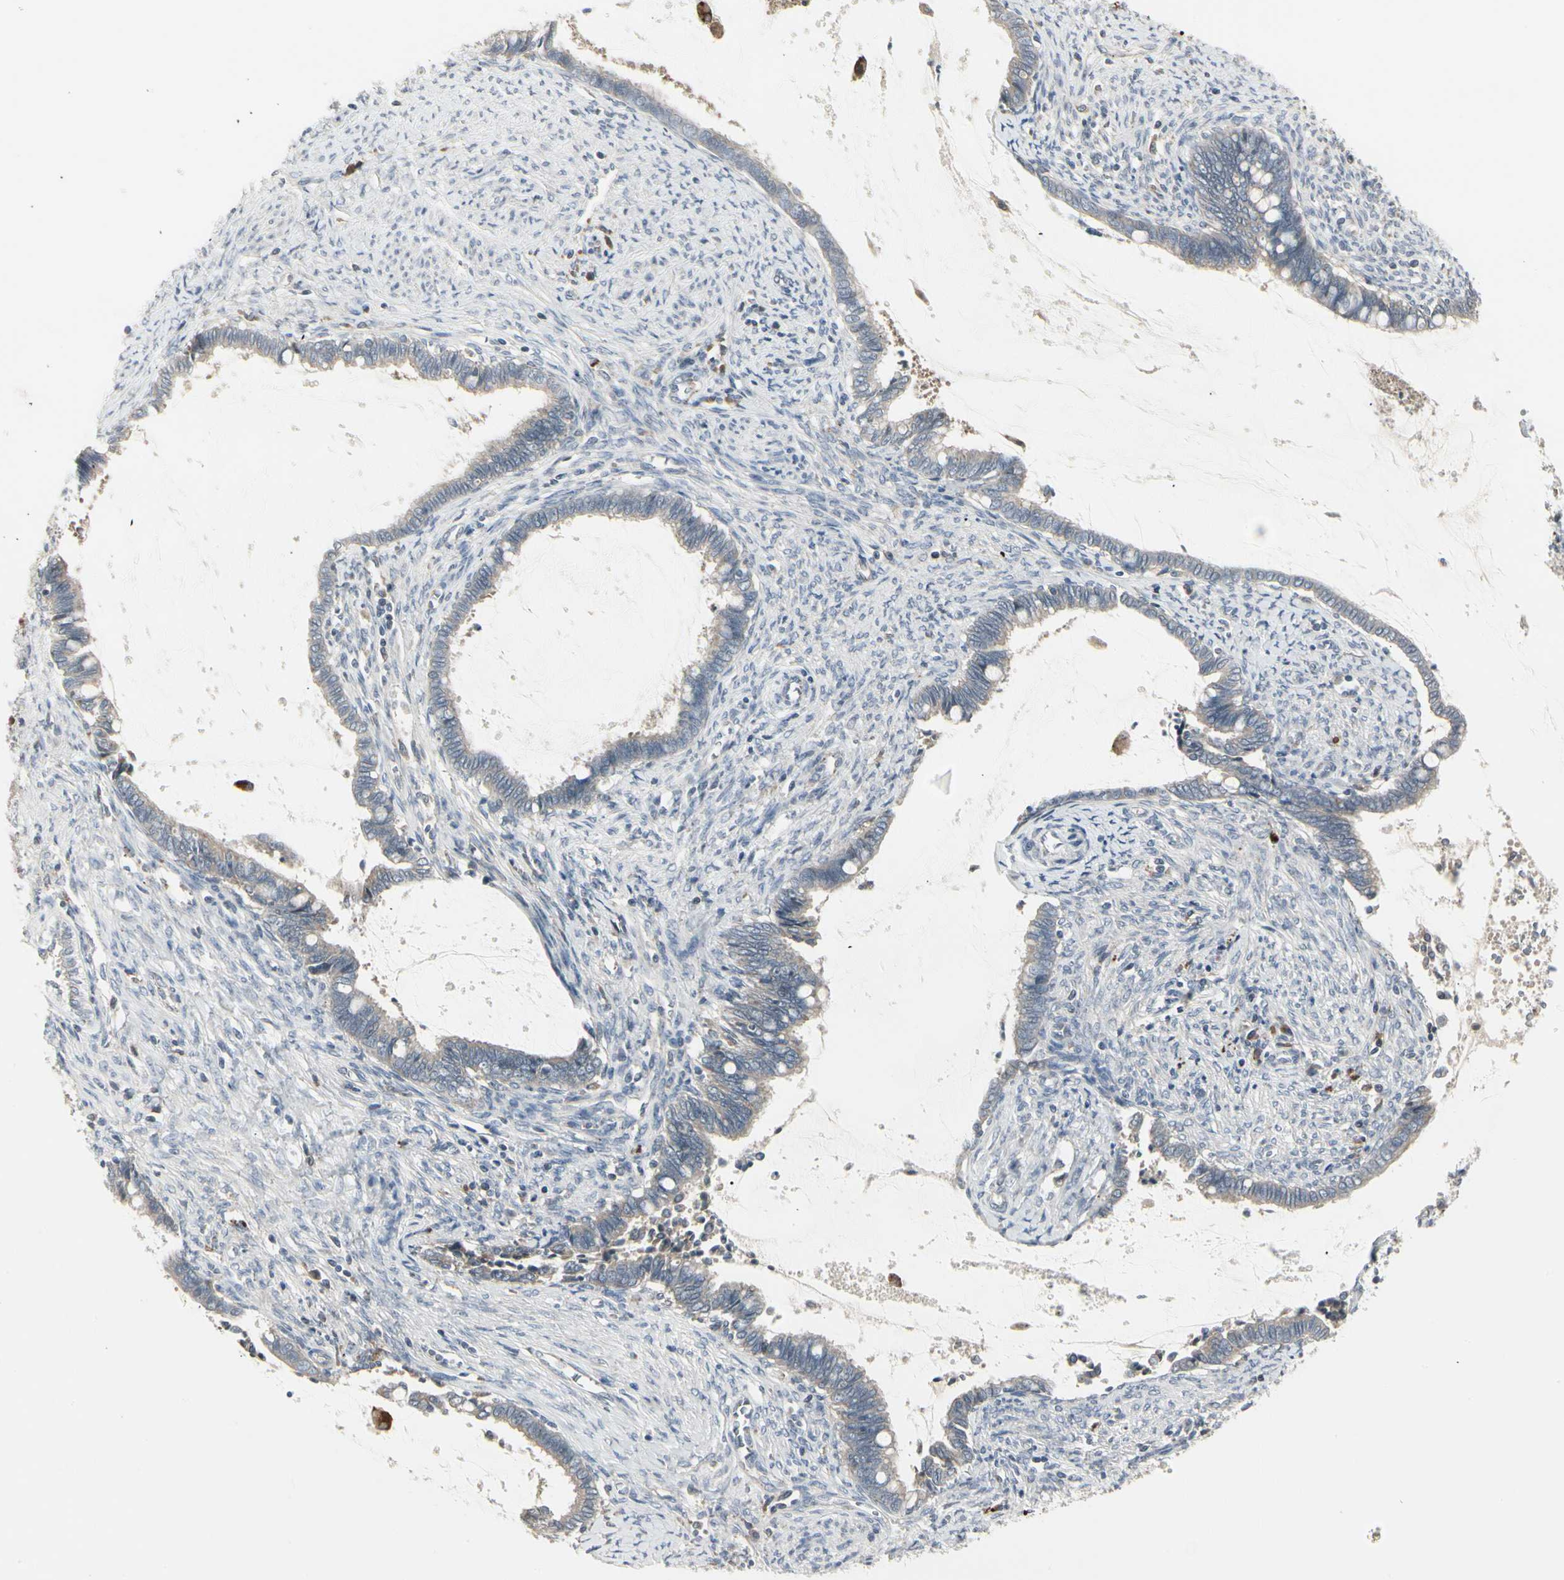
{"staining": {"intensity": "negative", "quantity": "none", "location": "none"}, "tissue": "cervical cancer", "cell_type": "Tumor cells", "image_type": "cancer", "snomed": [{"axis": "morphology", "description": "Adenocarcinoma, NOS"}, {"axis": "topography", "description": "Cervix"}], "caption": "Immunohistochemical staining of human adenocarcinoma (cervical) exhibits no significant positivity in tumor cells.", "gene": "GRN", "patient": {"sex": "female", "age": 44}}